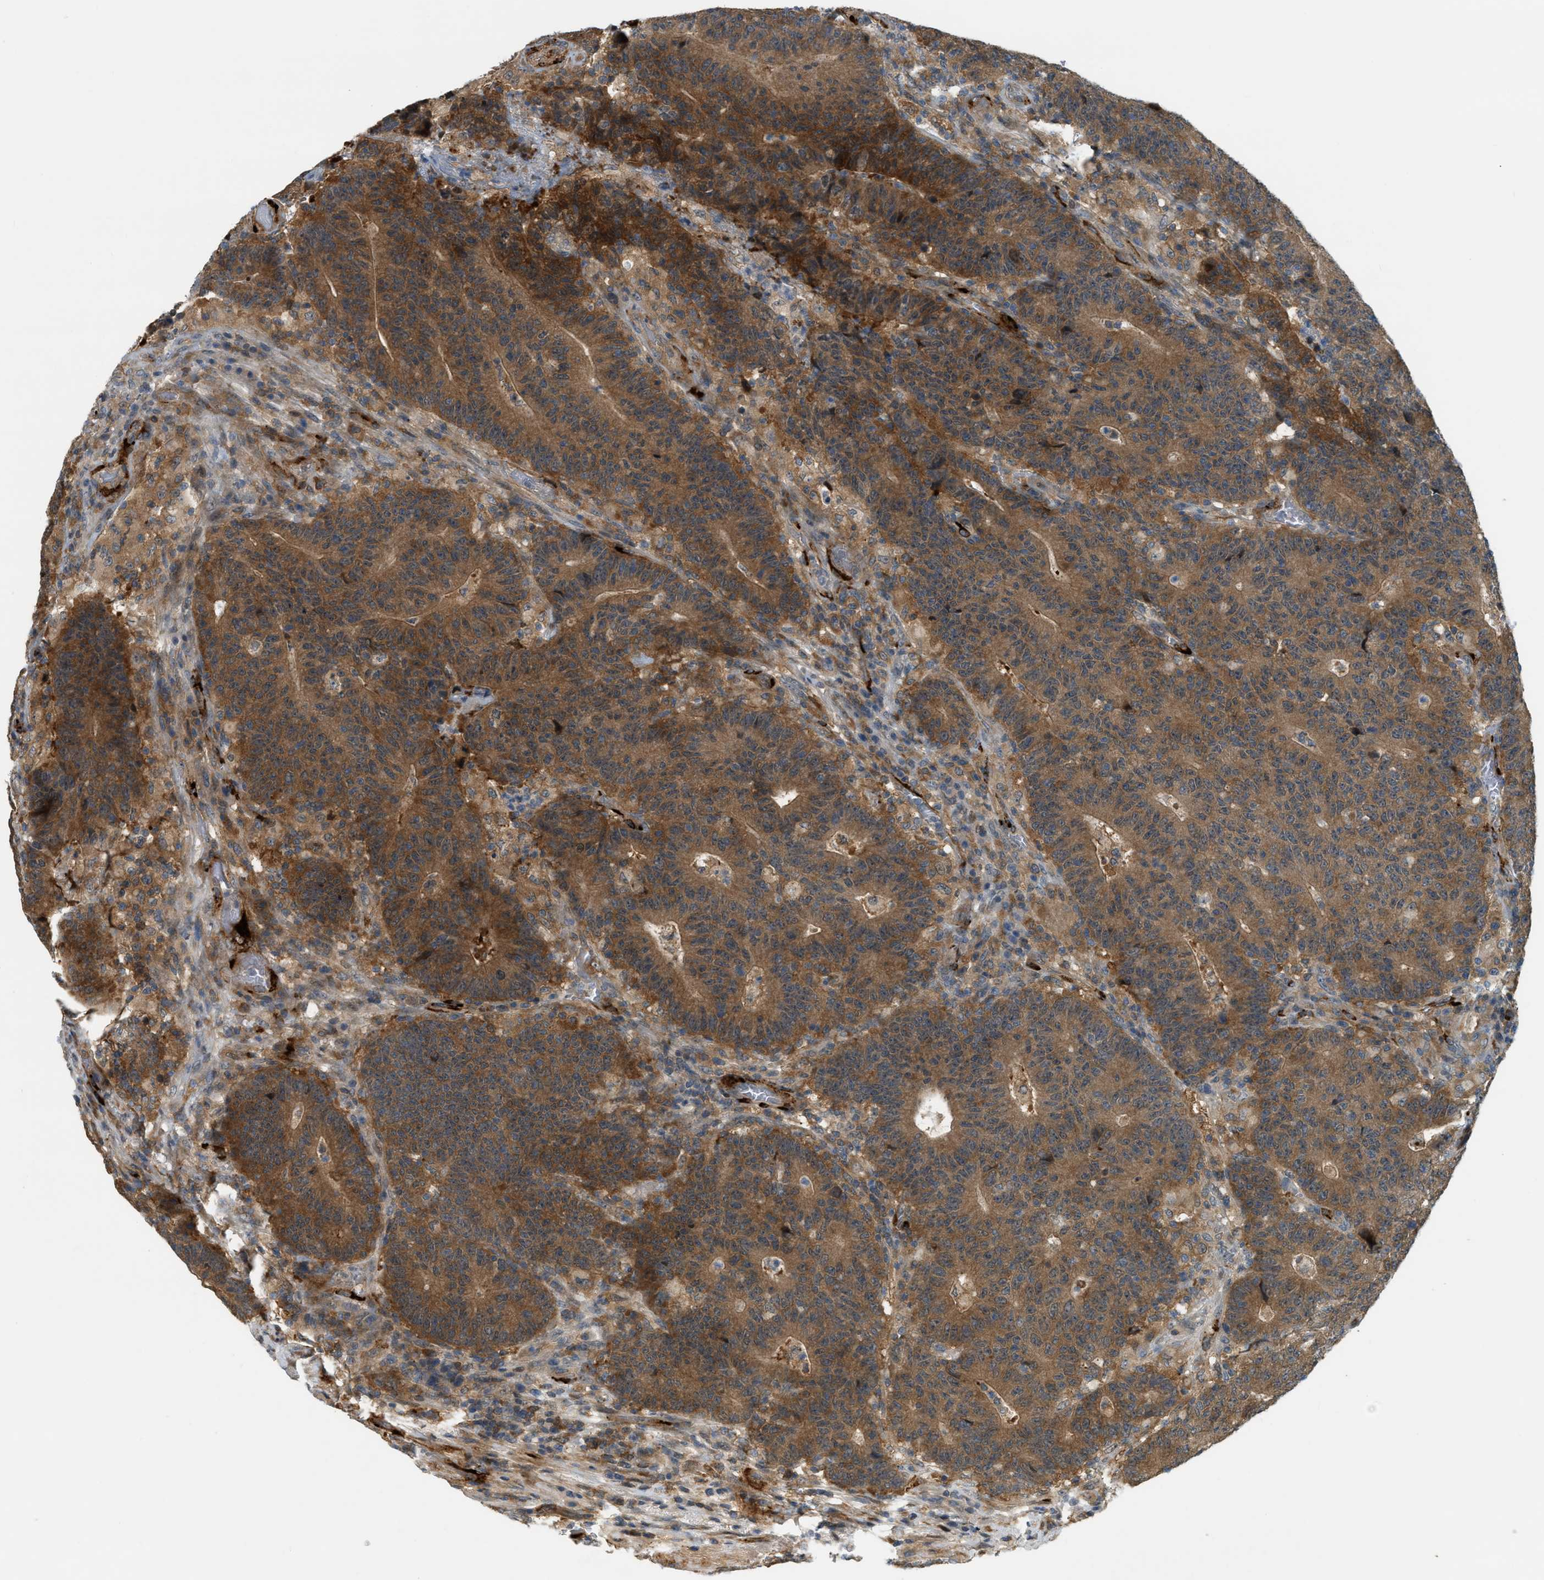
{"staining": {"intensity": "moderate", "quantity": ">75%", "location": "cytoplasmic/membranous"}, "tissue": "colorectal cancer", "cell_type": "Tumor cells", "image_type": "cancer", "snomed": [{"axis": "morphology", "description": "Normal tissue, NOS"}, {"axis": "morphology", "description": "Adenocarcinoma, NOS"}, {"axis": "topography", "description": "Colon"}], "caption": "This image demonstrates adenocarcinoma (colorectal) stained with immunohistochemistry (IHC) to label a protein in brown. The cytoplasmic/membranous of tumor cells show moderate positivity for the protein. Nuclei are counter-stained blue.", "gene": "PDCL3", "patient": {"sex": "female", "age": 75}}